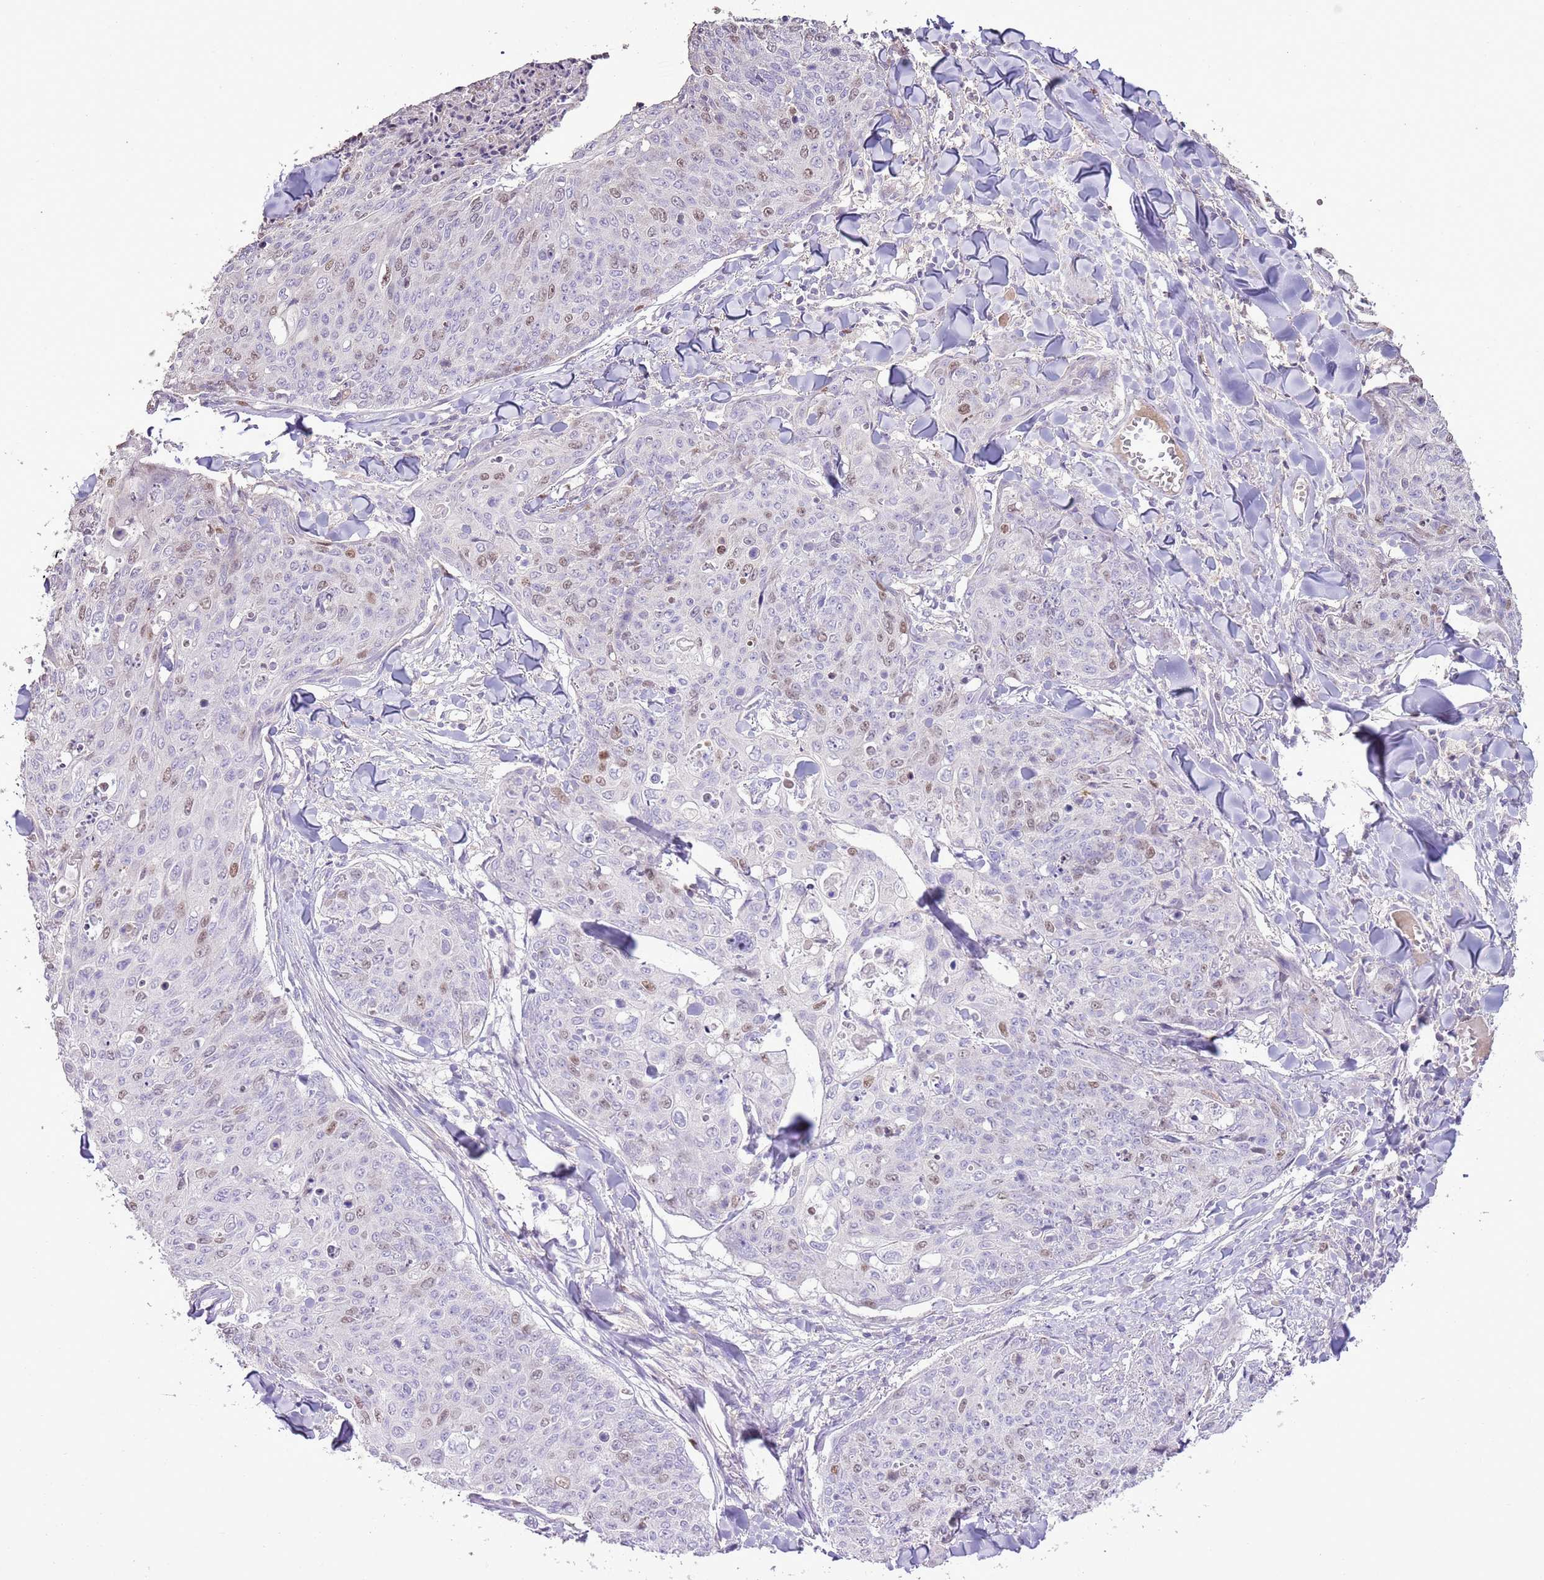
{"staining": {"intensity": "moderate", "quantity": "<25%", "location": "nuclear"}, "tissue": "skin cancer", "cell_type": "Tumor cells", "image_type": "cancer", "snomed": [{"axis": "morphology", "description": "Squamous cell carcinoma, NOS"}, {"axis": "topography", "description": "Skin"}, {"axis": "topography", "description": "Vulva"}], "caption": "Human squamous cell carcinoma (skin) stained with a protein marker shows moderate staining in tumor cells.", "gene": "GMNN", "patient": {"sex": "female", "age": 85}}